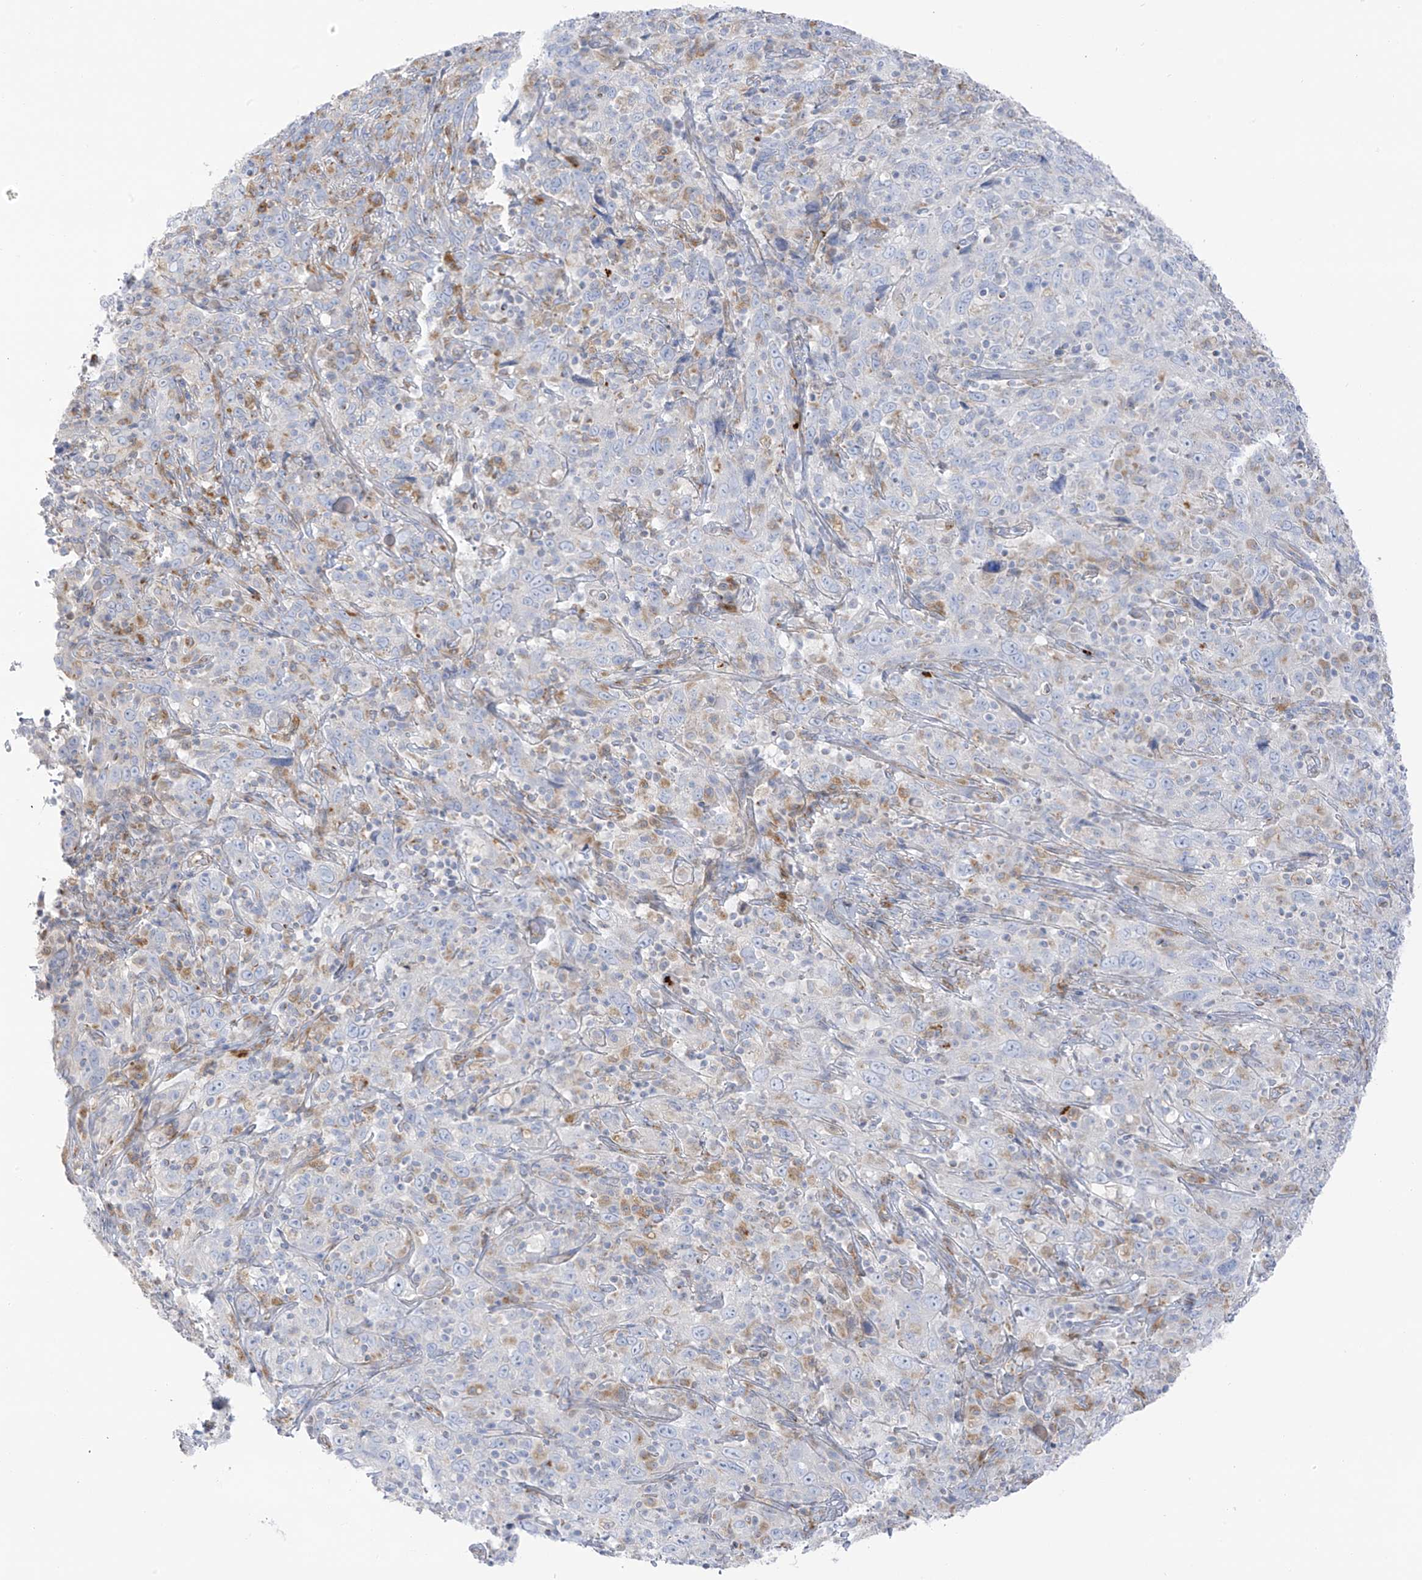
{"staining": {"intensity": "negative", "quantity": "none", "location": "none"}, "tissue": "cervical cancer", "cell_type": "Tumor cells", "image_type": "cancer", "snomed": [{"axis": "morphology", "description": "Squamous cell carcinoma, NOS"}, {"axis": "topography", "description": "Cervix"}], "caption": "An immunohistochemistry (IHC) histopathology image of cervical cancer is shown. There is no staining in tumor cells of cervical cancer.", "gene": "TAL2", "patient": {"sex": "female", "age": 46}}